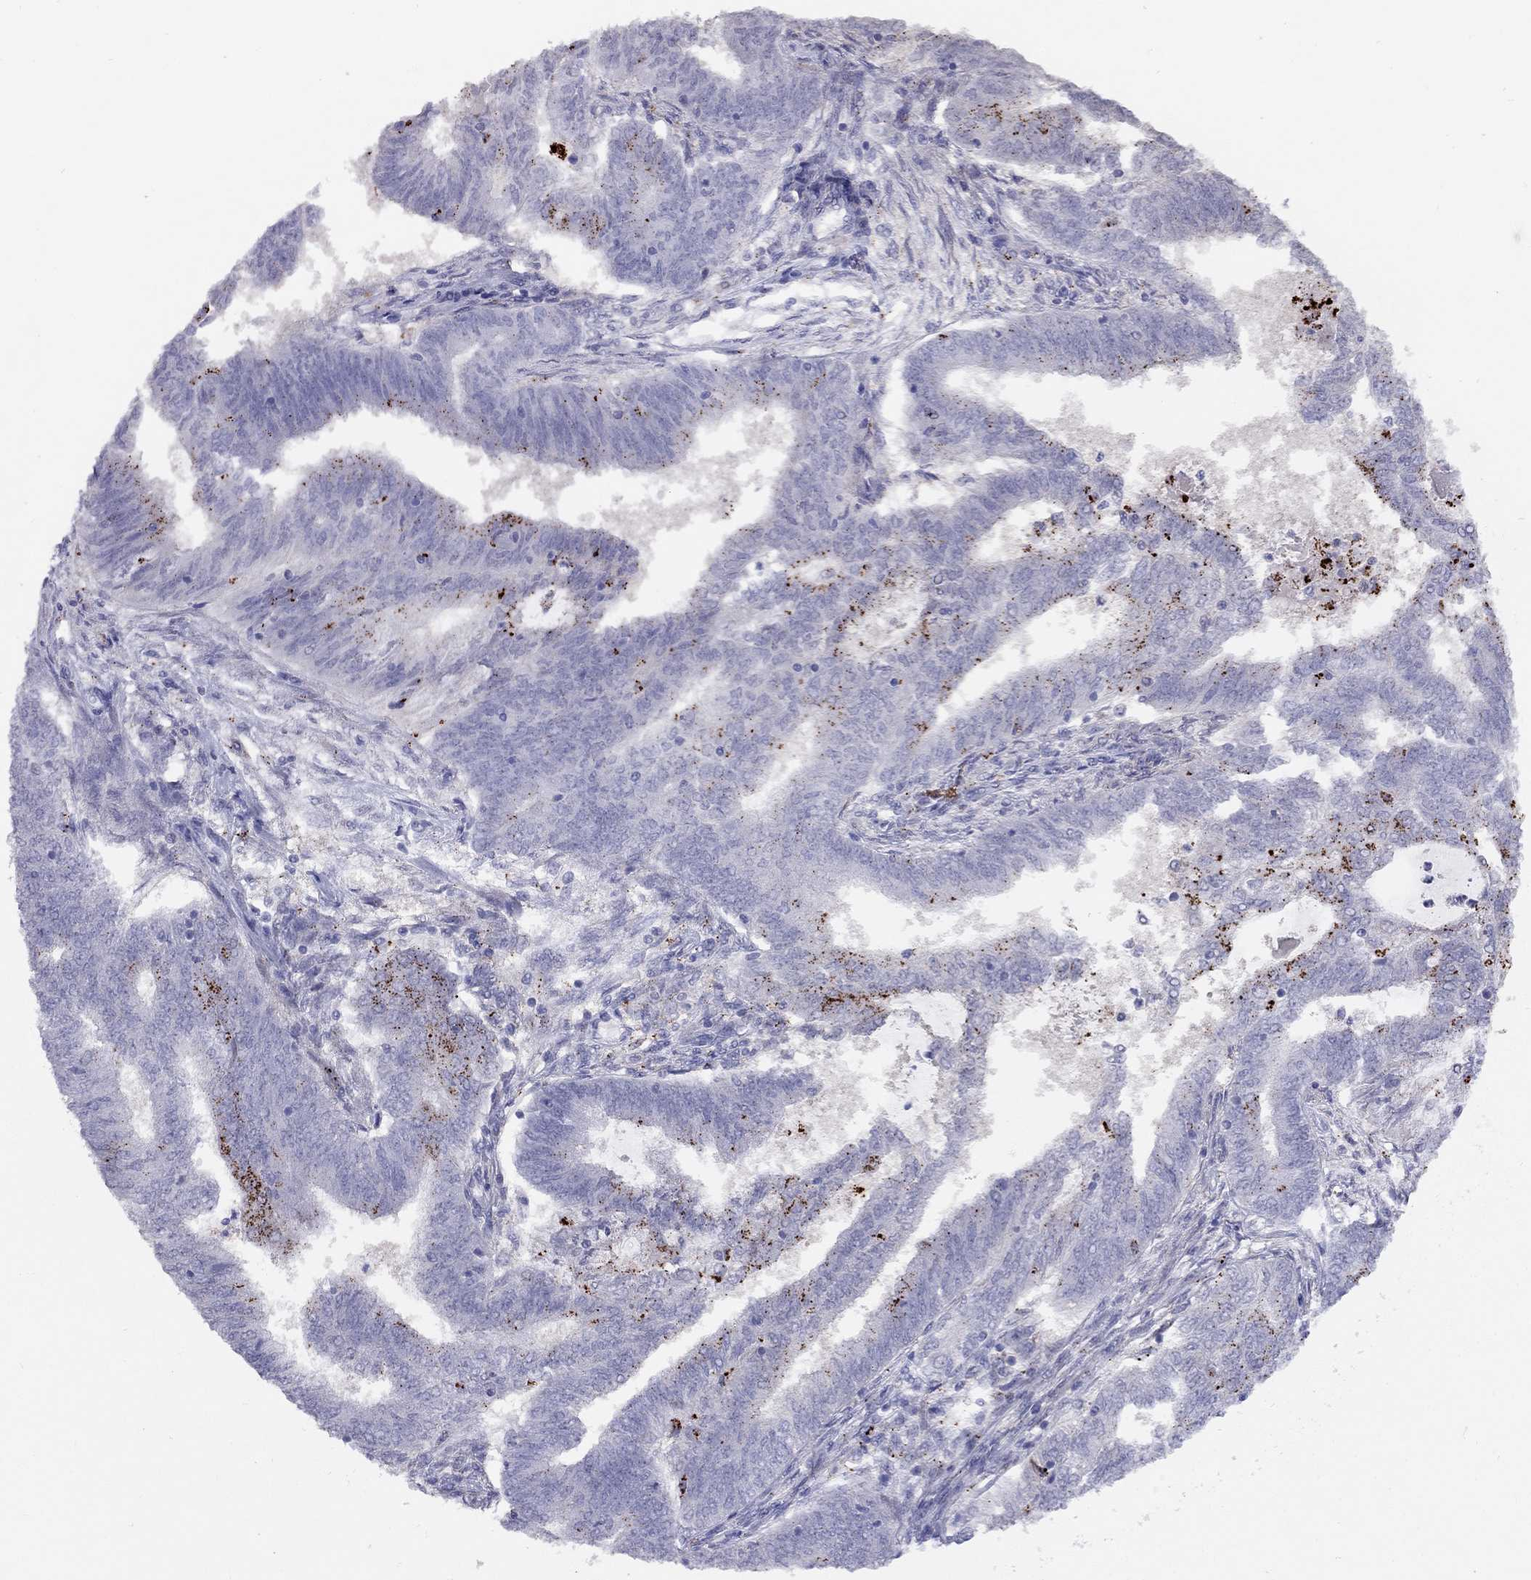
{"staining": {"intensity": "negative", "quantity": "none", "location": "none"}, "tissue": "endometrial cancer", "cell_type": "Tumor cells", "image_type": "cancer", "snomed": [{"axis": "morphology", "description": "Adenocarcinoma, NOS"}, {"axis": "topography", "description": "Endometrium"}], "caption": "Tumor cells are negative for protein expression in human endometrial cancer (adenocarcinoma).", "gene": "MAGEB4", "patient": {"sex": "female", "age": 62}}